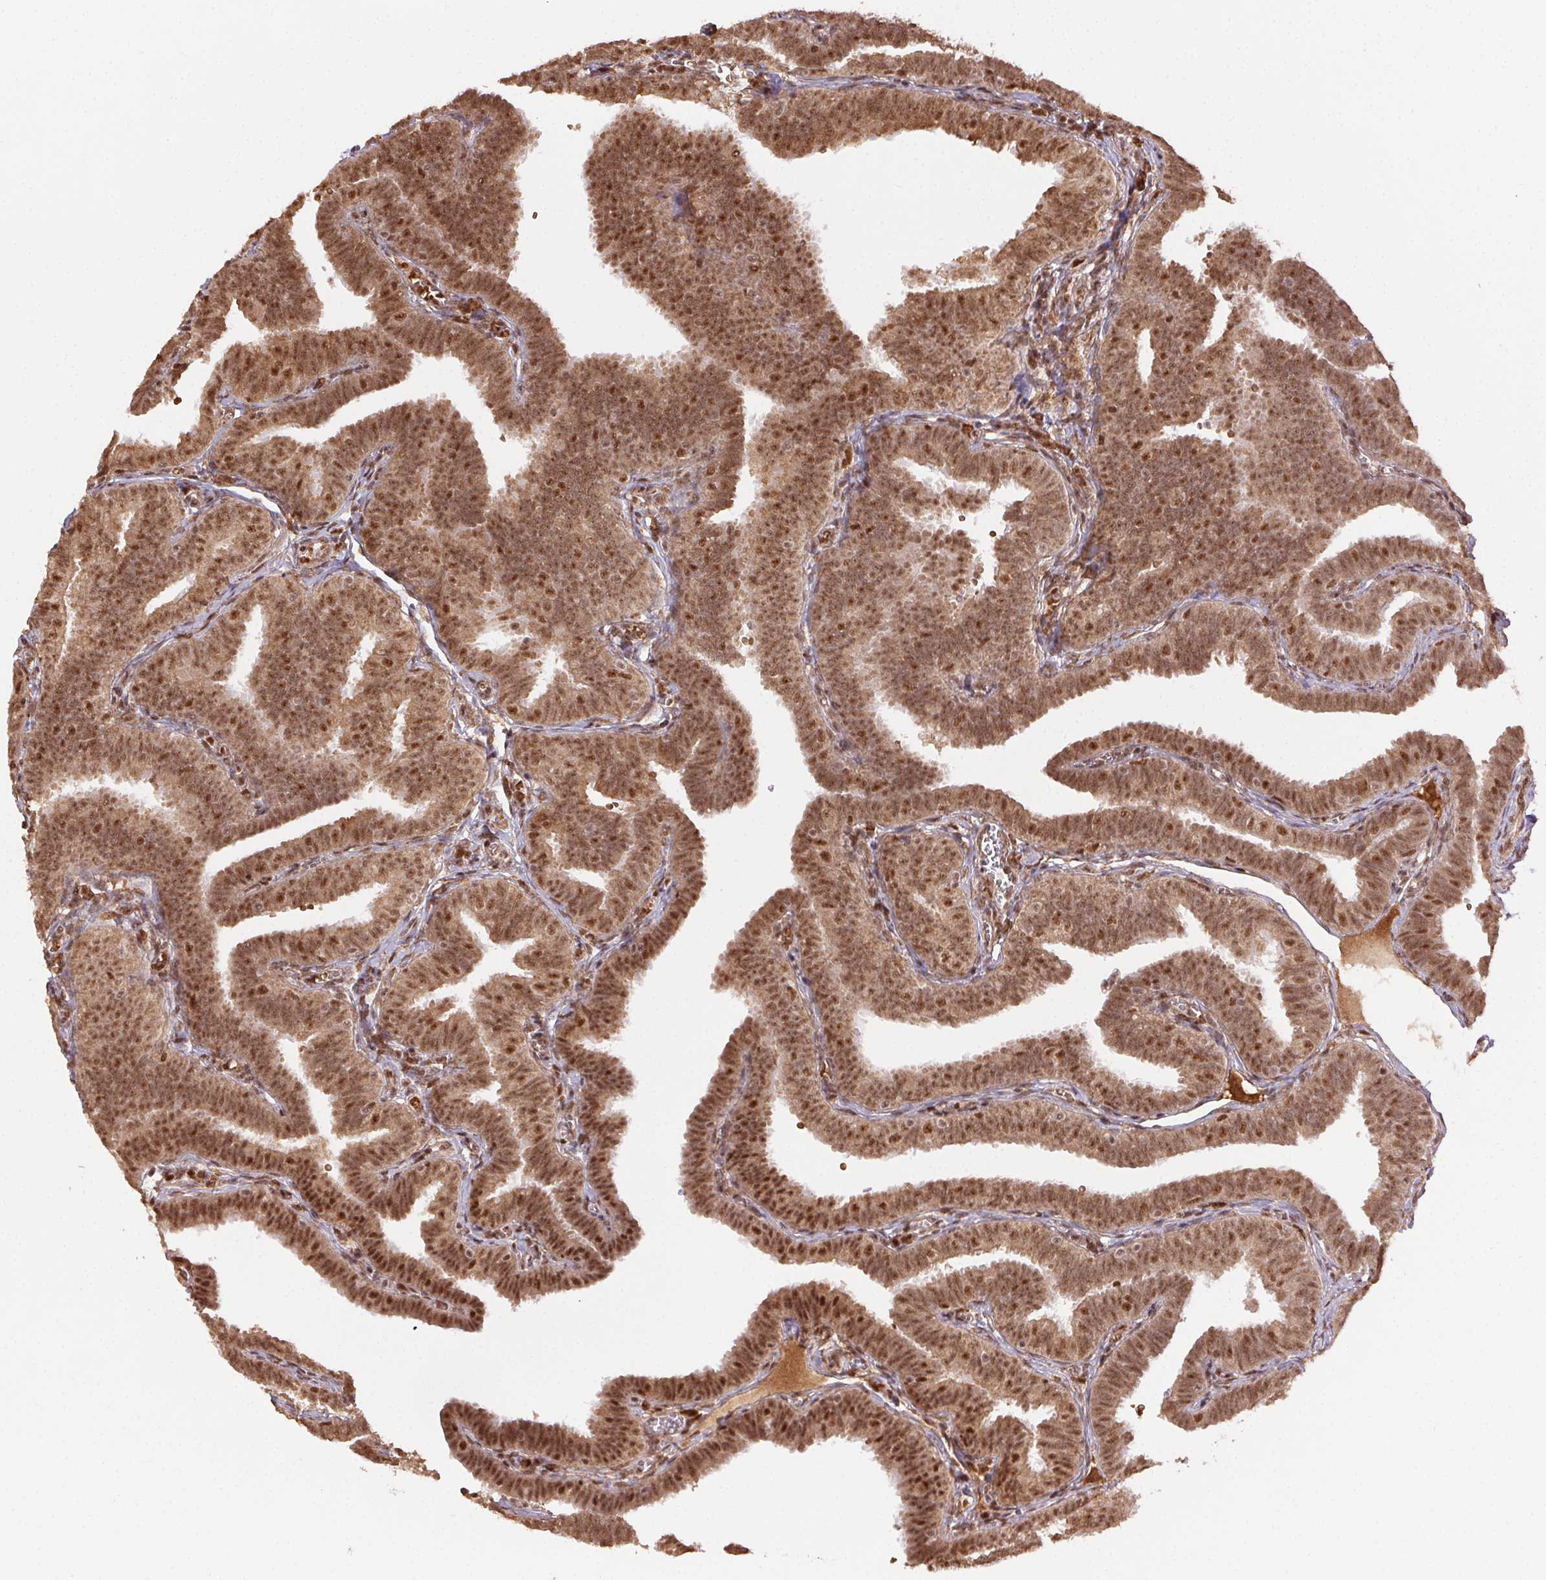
{"staining": {"intensity": "moderate", "quantity": ">75%", "location": "cytoplasmic/membranous,nuclear"}, "tissue": "fallopian tube", "cell_type": "Glandular cells", "image_type": "normal", "snomed": [{"axis": "morphology", "description": "Normal tissue, NOS"}, {"axis": "topography", "description": "Fallopian tube"}], "caption": "A high-resolution image shows immunohistochemistry staining of normal fallopian tube, which demonstrates moderate cytoplasmic/membranous,nuclear staining in about >75% of glandular cells.", "gene": "TREML4", "patient": {"sex": "female", "age": 25}}